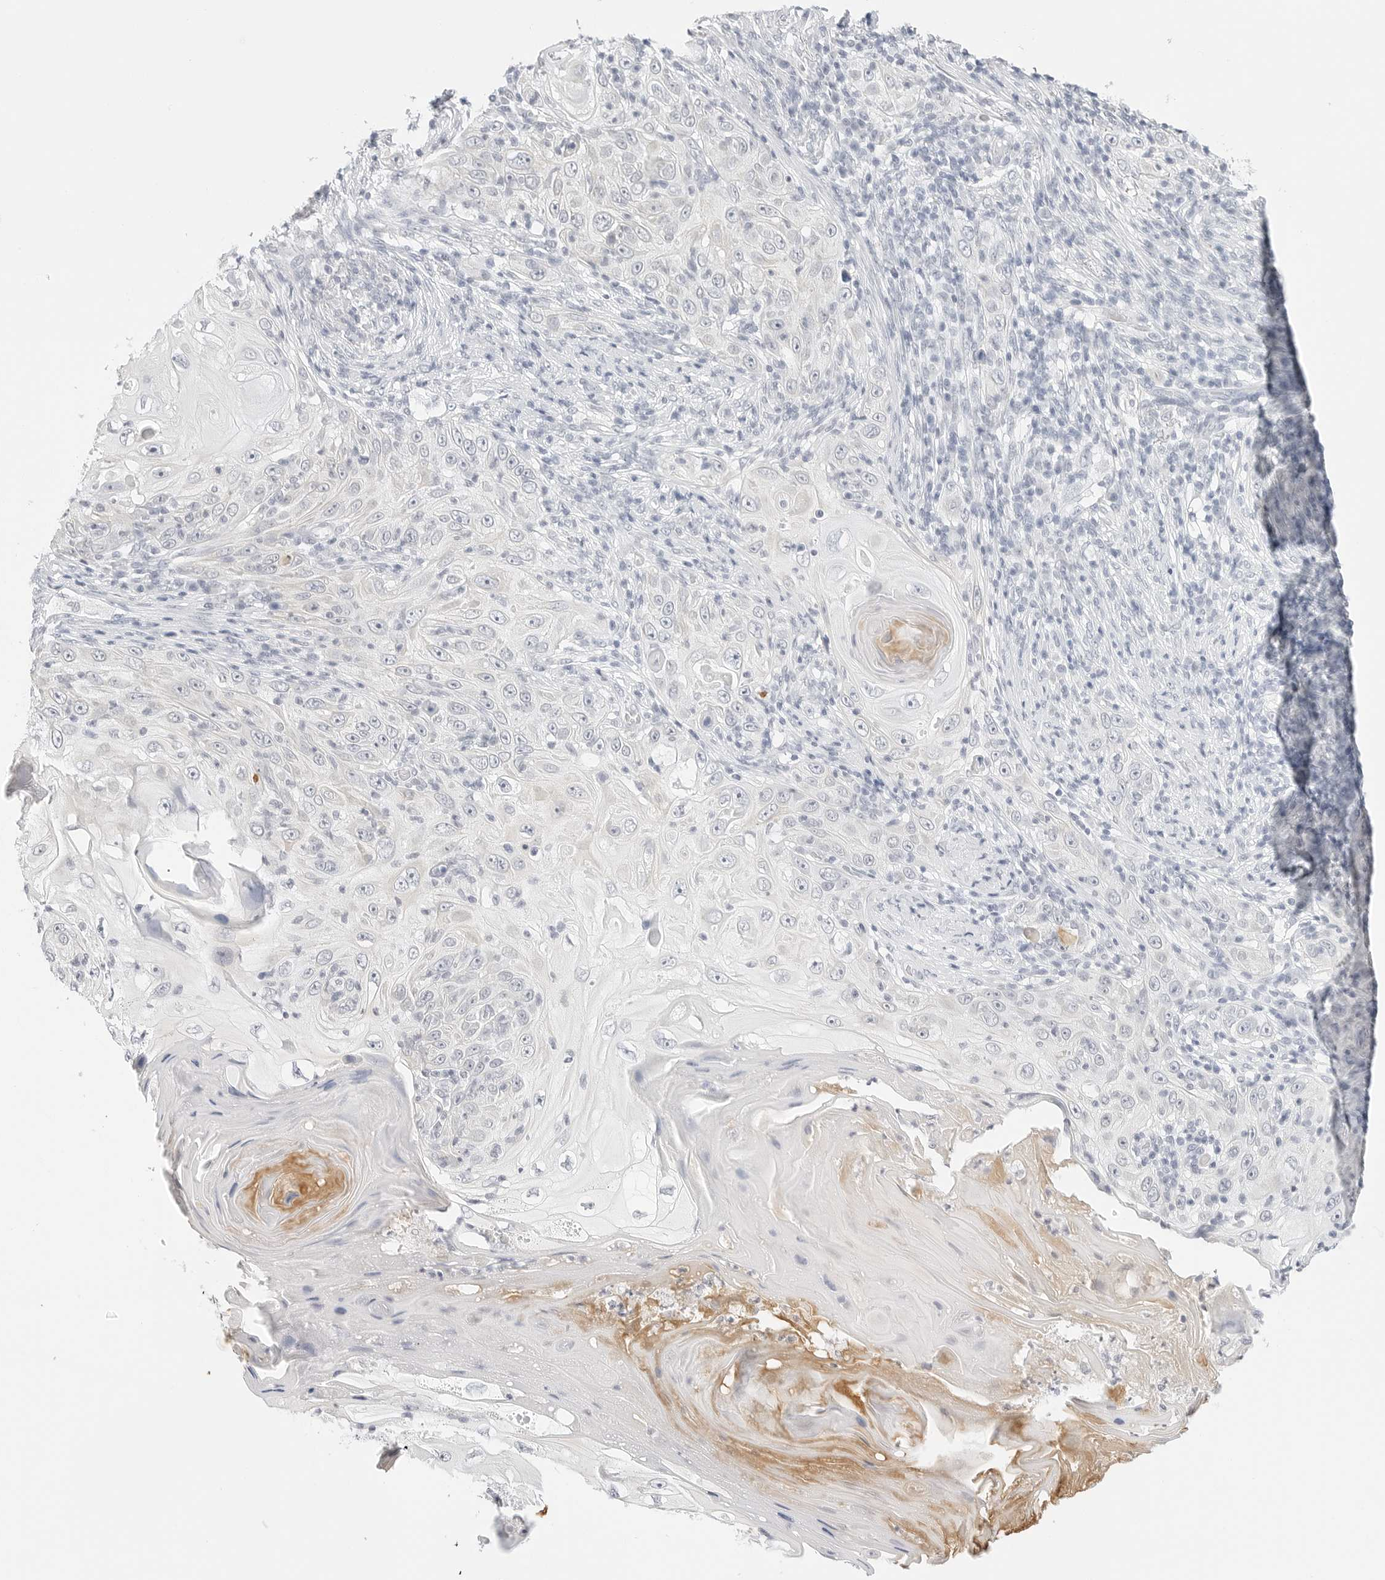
{"staining": {"intensity": "moderate", "quantity": "<25%", "location": "cytoplasmic/membranous"}, "tissue": "skin cancer", "cell_type": "Tumor cells", "image_type": "cancer", "snomed": [{"axis": "morphology", "description": "Squamous cell carcinoma, NOS"}, {"axis": "topography", "description": "Skin"}], "caption": "Immunohistochemistry (IHC) photomicrograph of neoplastic tissue: skin cancer (squamous cell carcinoma) stained using immunohistochemistry (IHC) displays low levels of moderate protein expression localized specifically in the cytoplasmic/membranous of tumor cells, appearing as a cytoplasmic/membranous brown color.", "gene": "HMGCS2", "patient": {"sex": "female", "age": 88}}